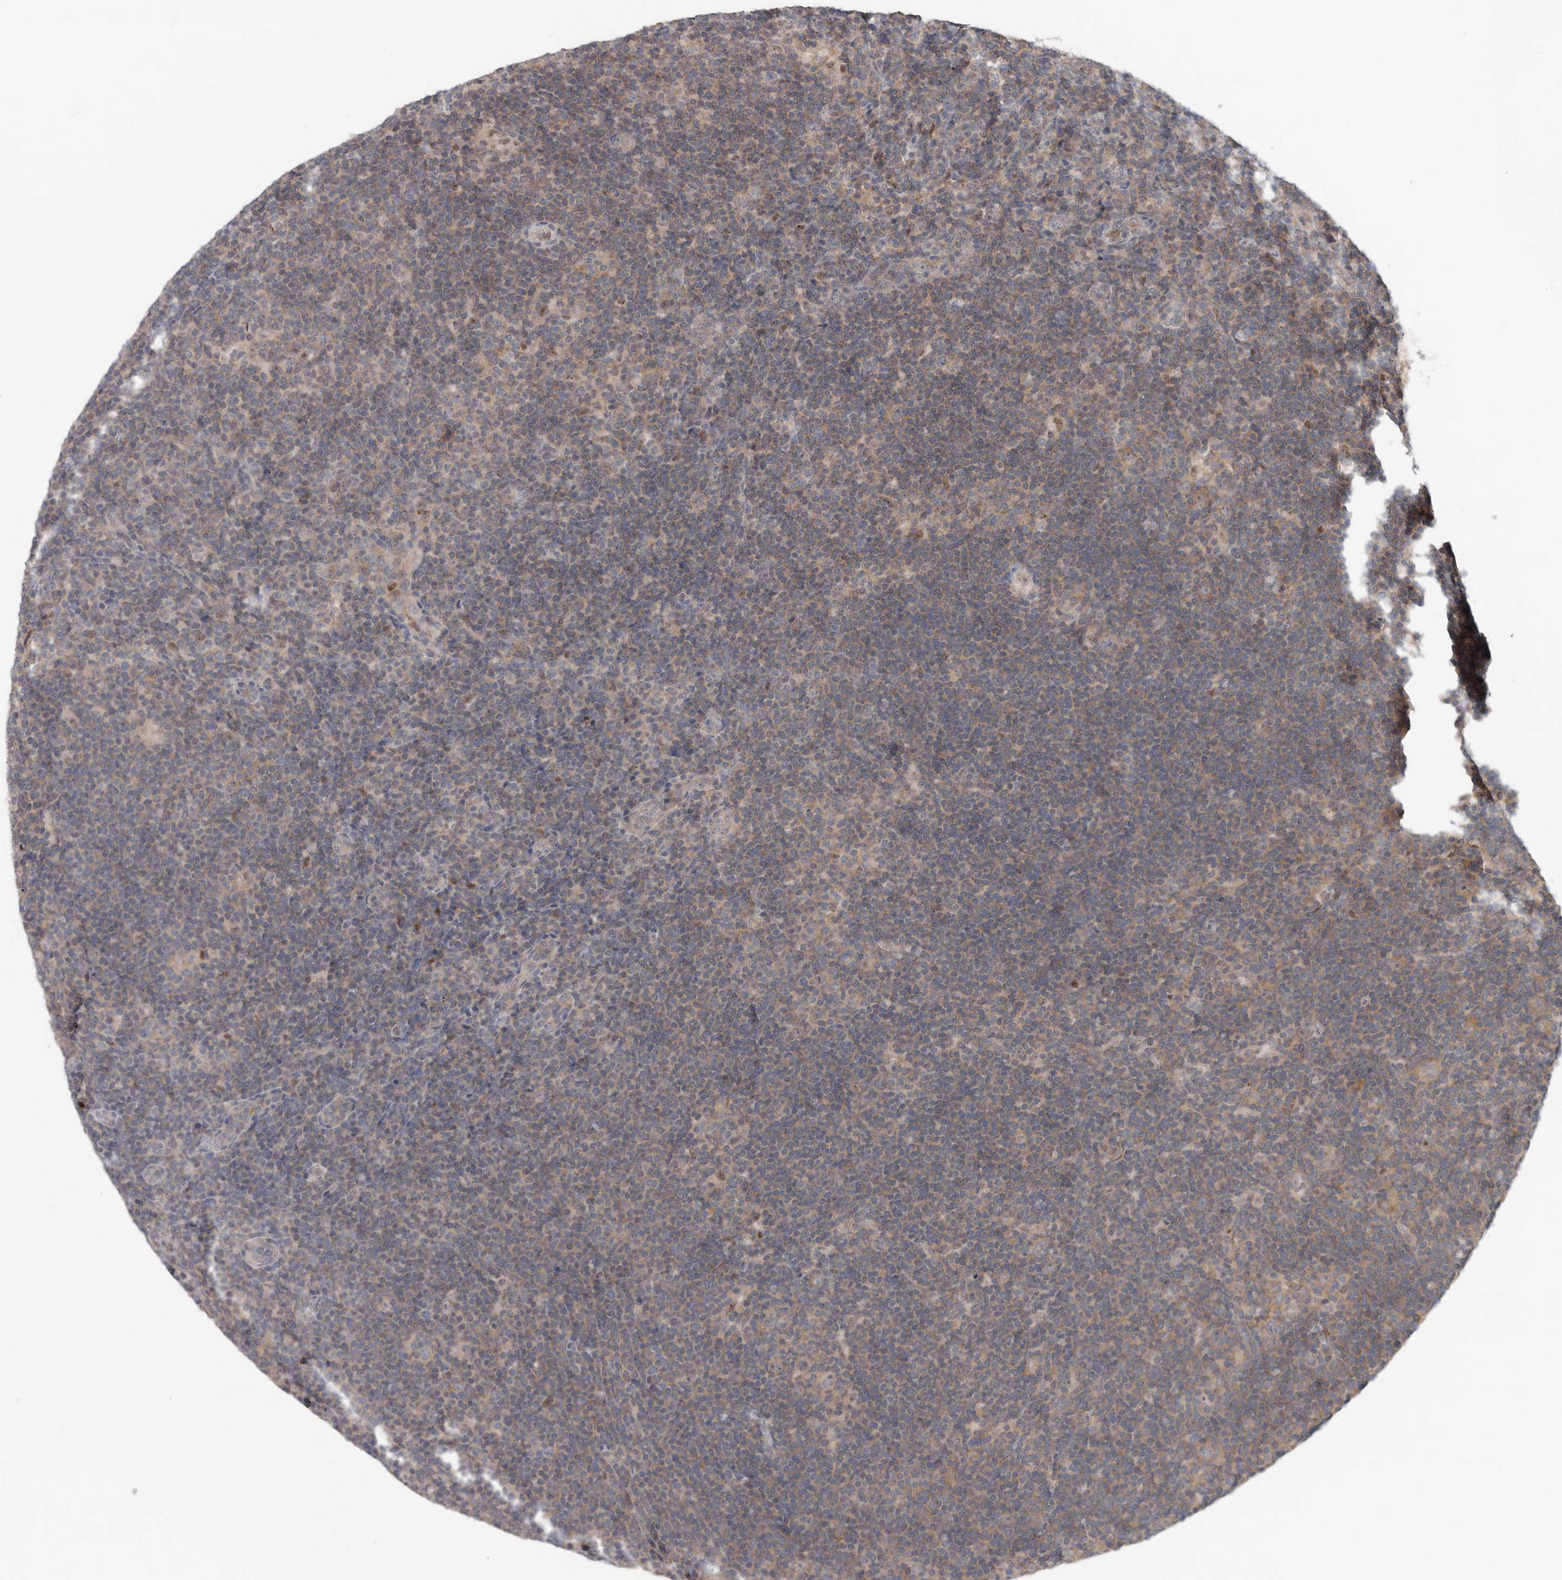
{"staining": {"intensity": "moderate", "quantity": "25%-75%", "location": "cytoplasmic/membranous"}, "tissue": "lymphoma", "cell_type": "Tumor cells", "image_type": "cancer", "snomed": [{"axis": "morphology", "description": "Hodgkin's disease, NOS"}, {"axis": "topography", "description": "Lymph node"}], "caption": "Hodgkin's disease tissue exhibits moderate cytoplasmic/membranous positivity in approximately 25%-75% of tumor cells Nuclei are stained in blue.", "gene": "KLK5", "patient": {"sex": "female", "age": 57}}